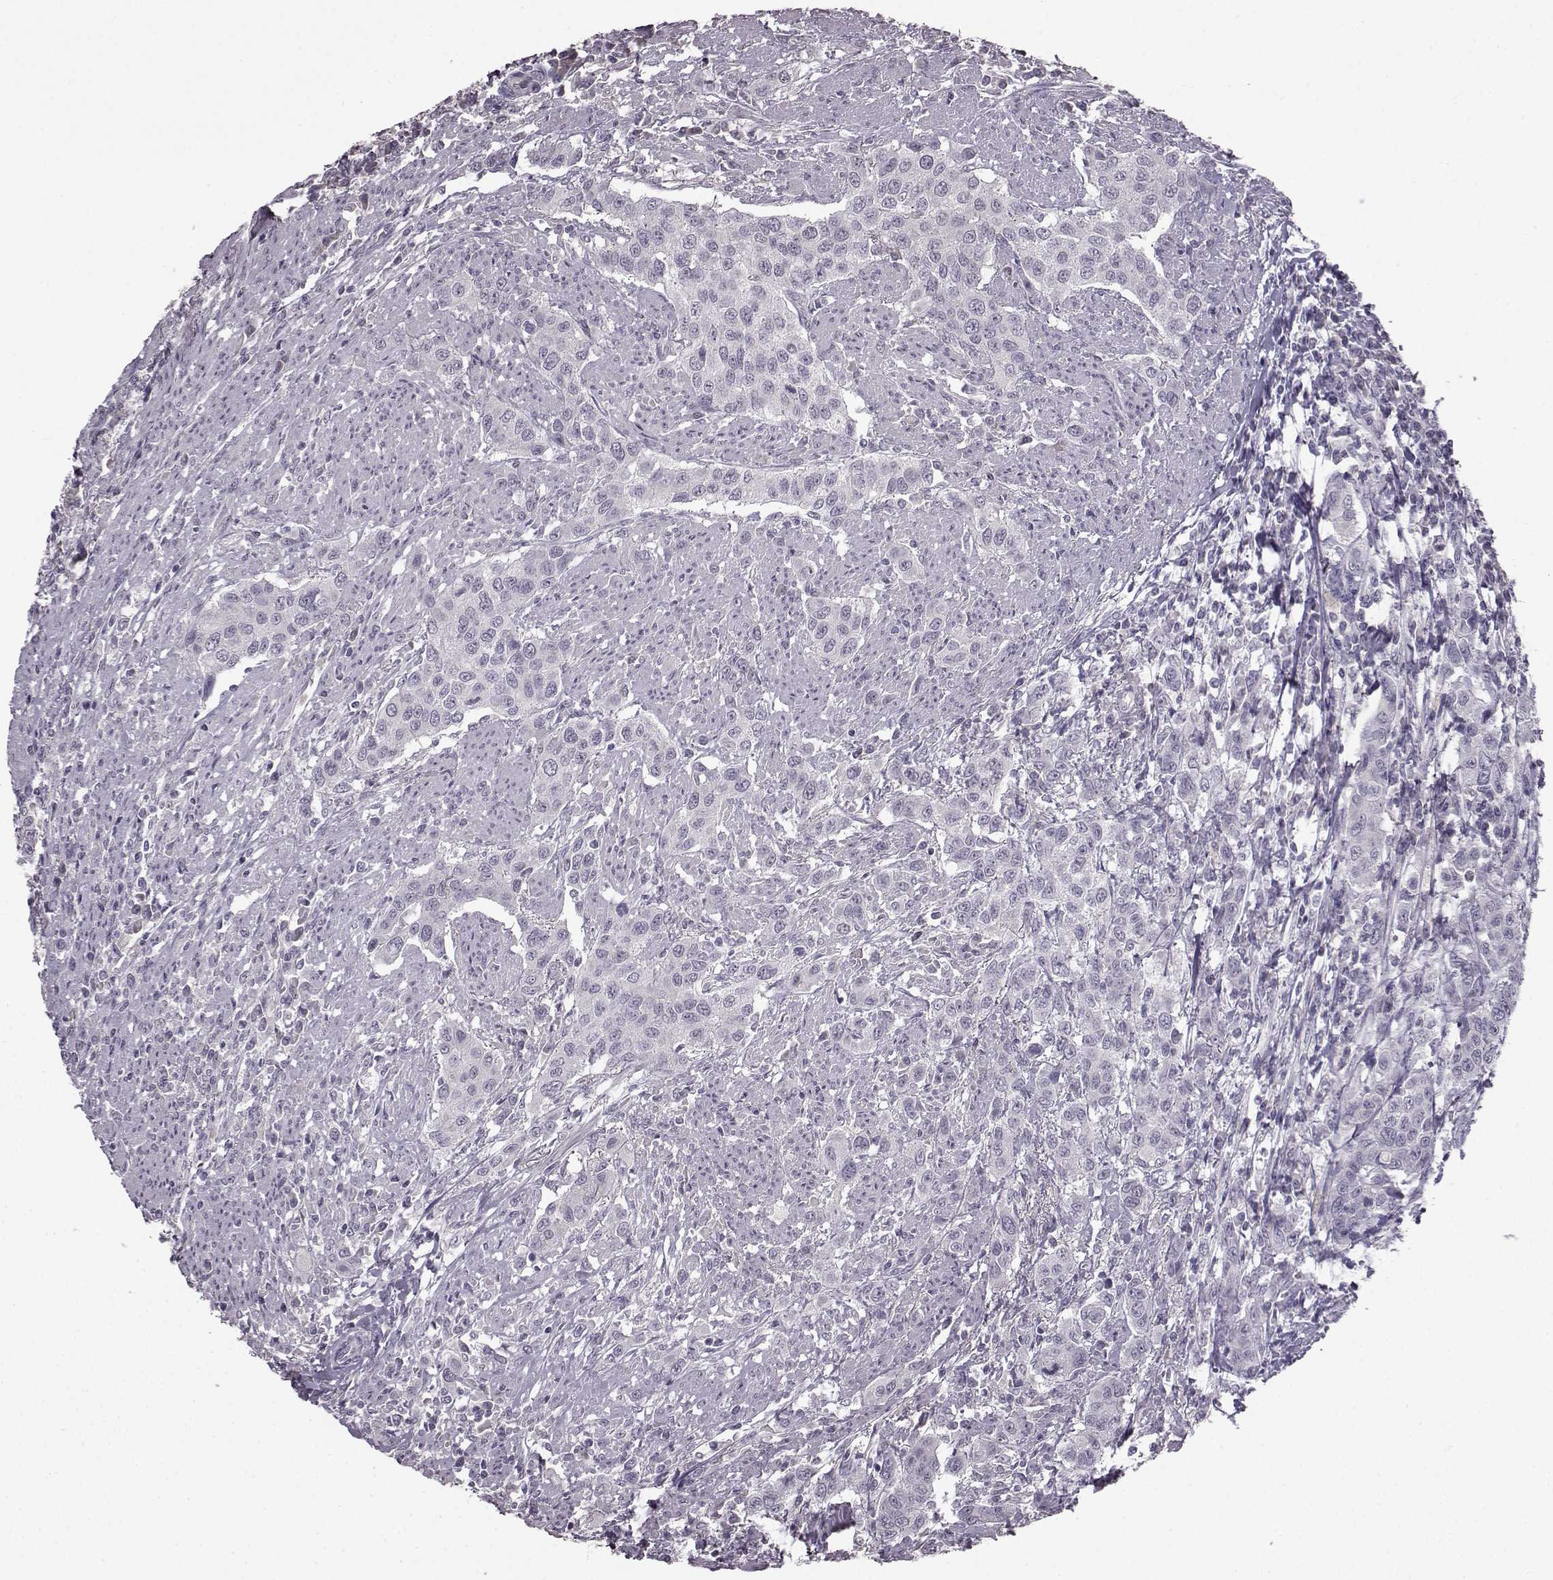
{"staining": {"intensity": "negative", "quantity": "none", "location": "none"}, "tissue": "urothelial cancer", "cell_type": "Tumor cells", "image_type": "cancer", "snomed": [{"axis": "morphology", "description": "Urothelial carcinoma, High grade"}, {"axis": "topography", "description": "Urinary bladder"}], "caption": "Image shows no significant protein expression in tumor cells of urothelial cancer.", "gene": "LHB", "patient": {"sex": "female", "age": 58}}